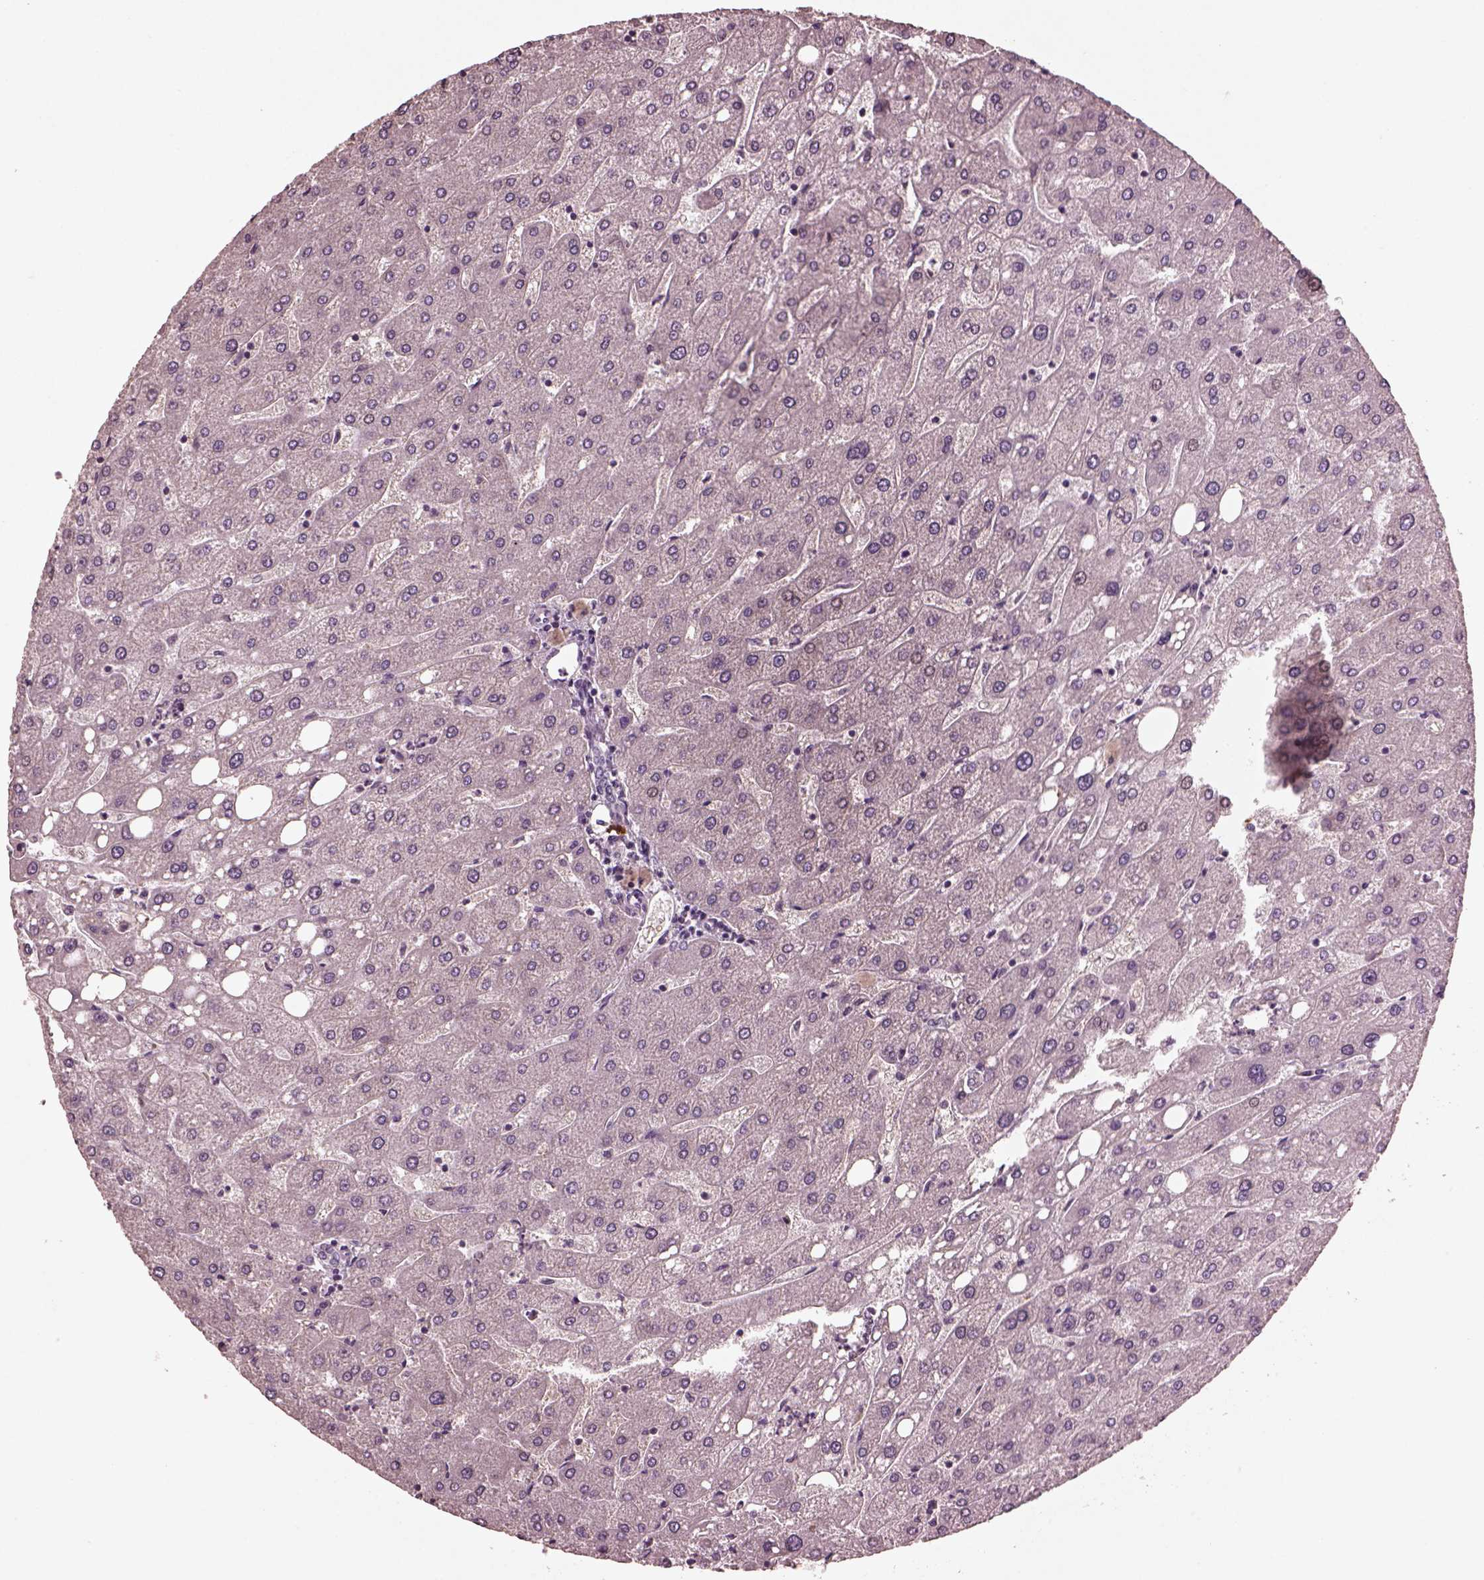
{"staining": {"intensity": "negative", "quantity": "none", "location": "none"}, "tissue": "liver", "cell_type": "Cholangiocytes", "image_type": "normal", "snomed": [{"axis": "morphology", "description": "Normal tissue, NOS"}, {"axis": "topography", "description": "Liver"}], "caption": "This is an immunohistochemistry photomicrograph of normal liver. There is no expression in cholangiocytes.", "gene": "IL18RAP", "patient": {"sex": "male", "age": 67}}